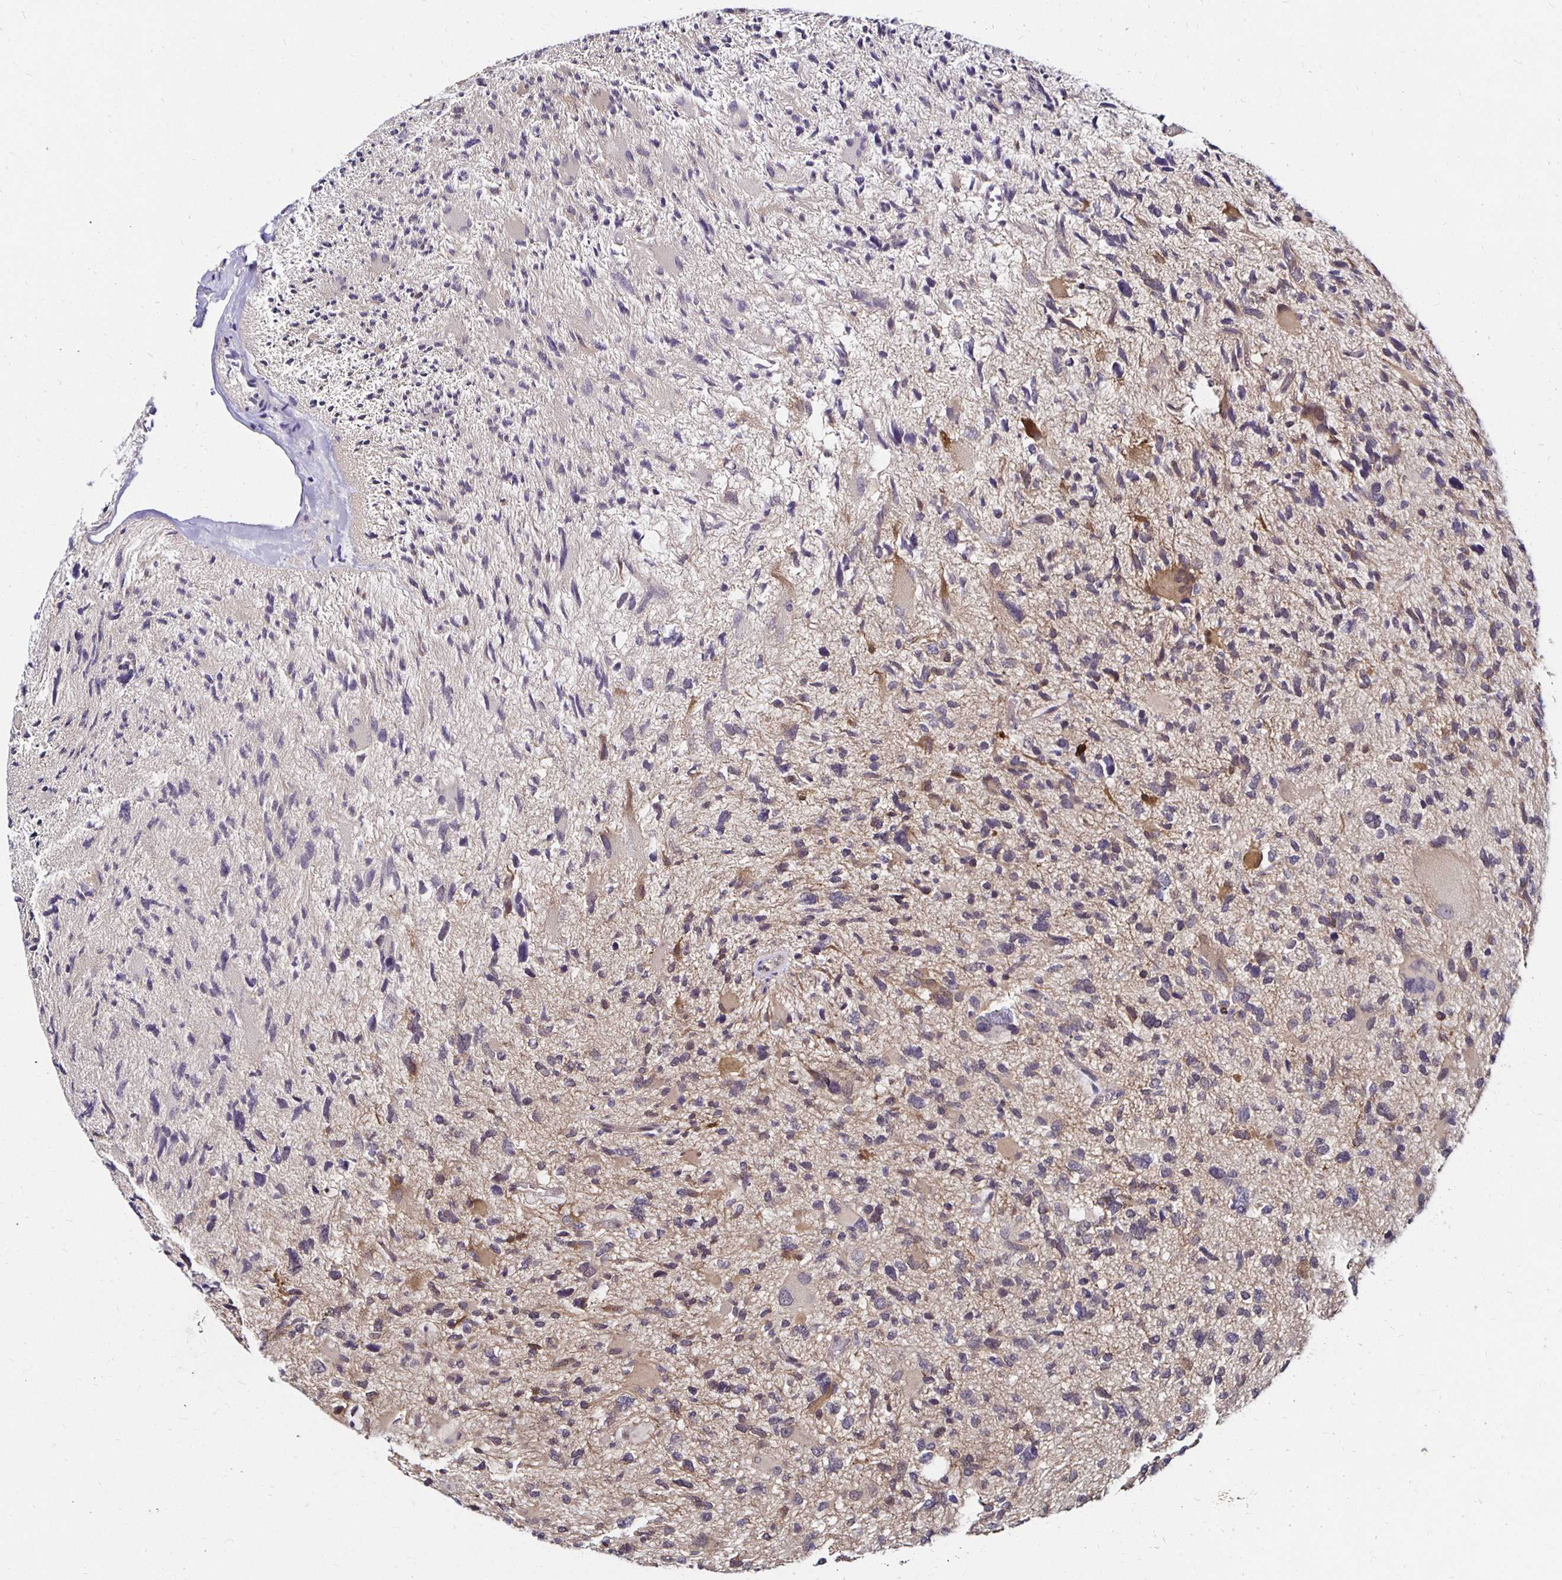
{"staining": {"intensity": "weak", "quantity": "<25%", "location": "cytoplasmic/membranous"}, "tissue": "glioma", "cell_type": "Tumor cells", "image_type": "cancer", "snomed": [{"axis": "morphology", "description": "Glioma, malignant, High grade"}, {"axis": "topography", "description": "Brain"}], "caption": "An immunohistochemistry (IHC) image of high-grade glioma (malignant) is shown. There is no staining in tumor cells of high-grade glioma (malignant). The staining was performed using DAB (3,3'-diaminobenzidine) to visualize the protein expression in brown, while the nuclei were stained in blue with hematoxylin (Magnification: 20x).", "gene": "TXN", "patient": {"sex": "female", "age": 11}}